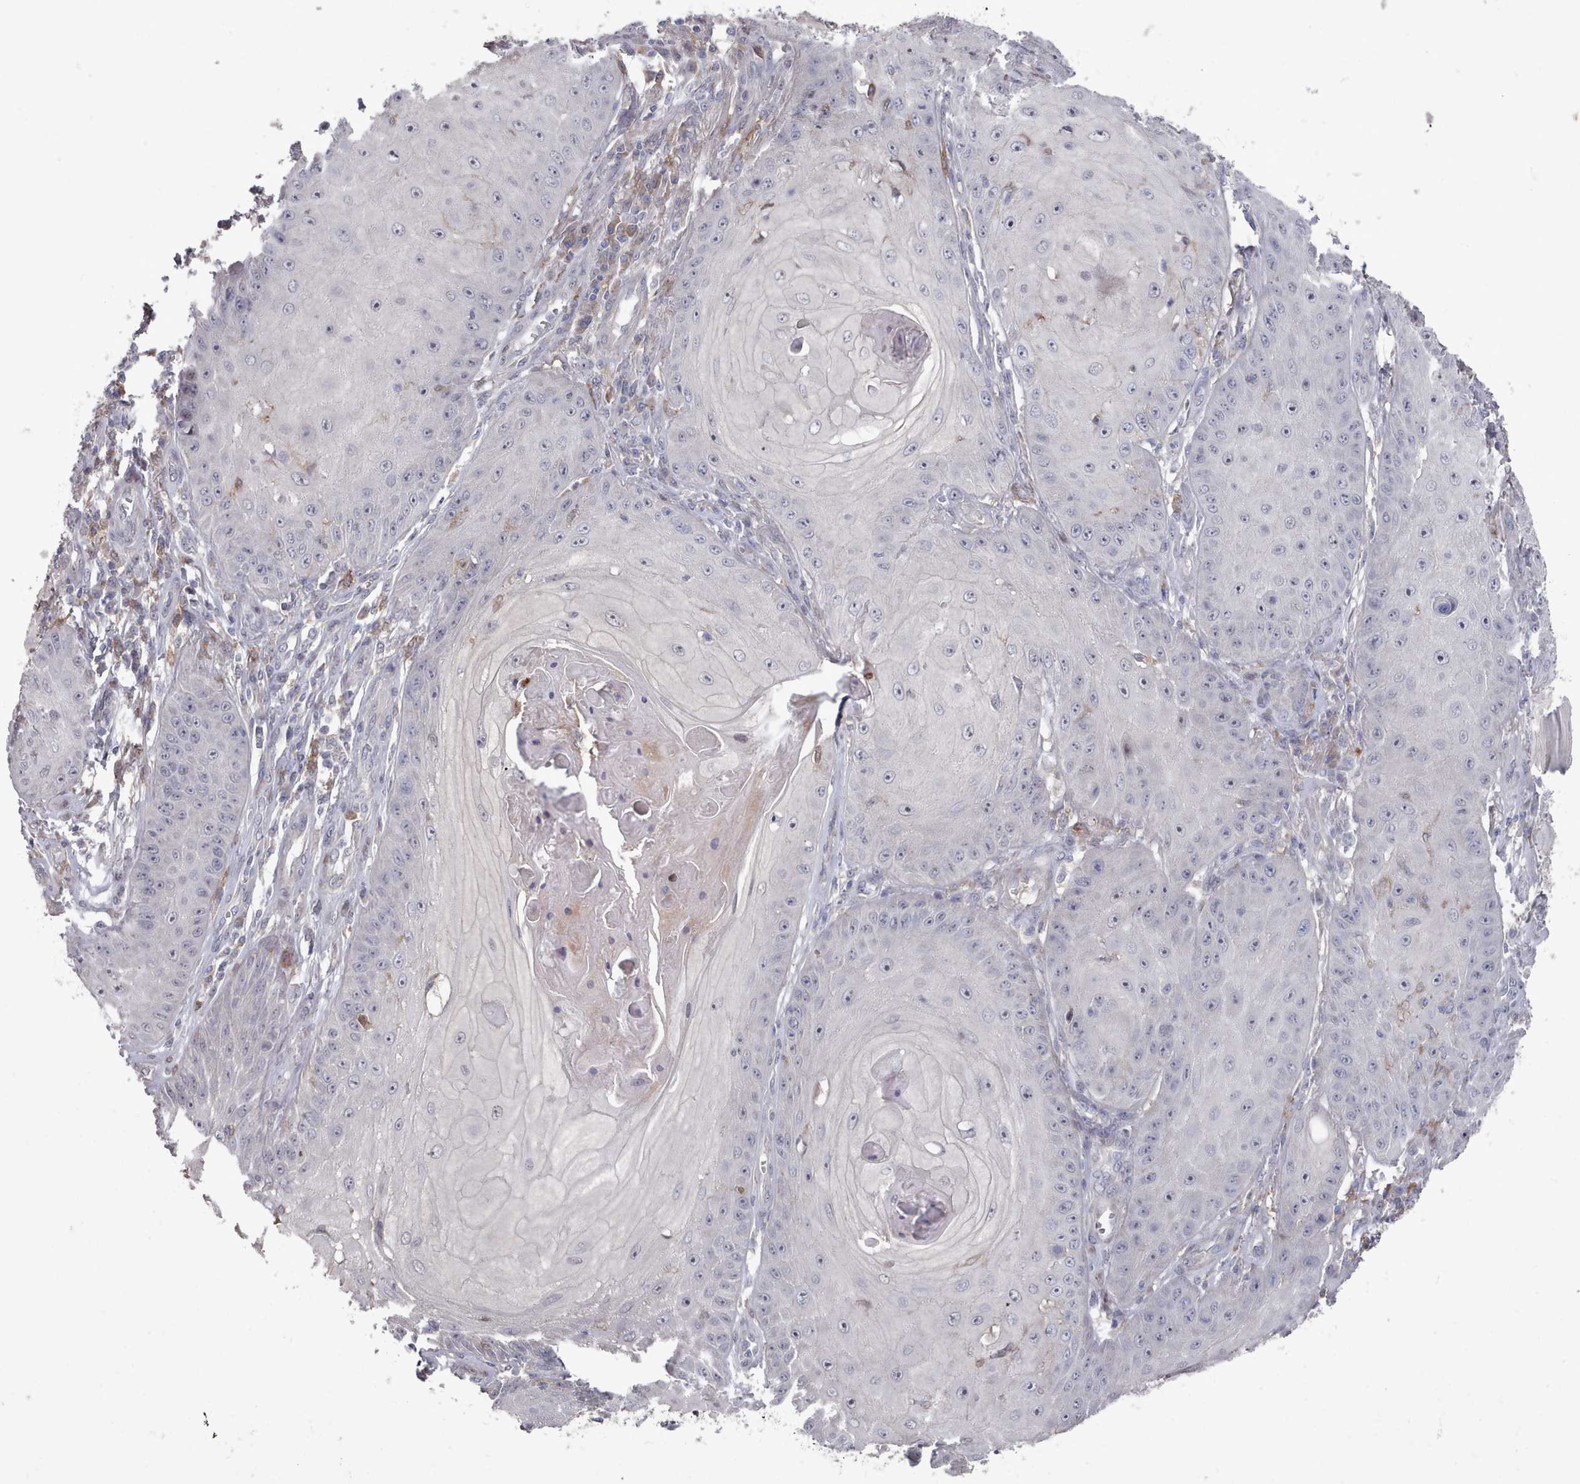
{"staining": {"intensity": "negative", "quantity": "none", "location": "none"}, "tissue": "skin cancer", "cell_type": "Tumor cells", "image_type": "cancer", "snomed": [{"axis": "morphology", "description": "Squamous cell carcinoma, NOS"}, {"axis": "topography", "description": "Skin"}], "caption": "Immunohistochemical staining of human squamous cell carcinoma (skin) reveals no significant staining in tumor cells.", "gene": "COL8A2", "patient": {"sex": "male", "age": 70}}